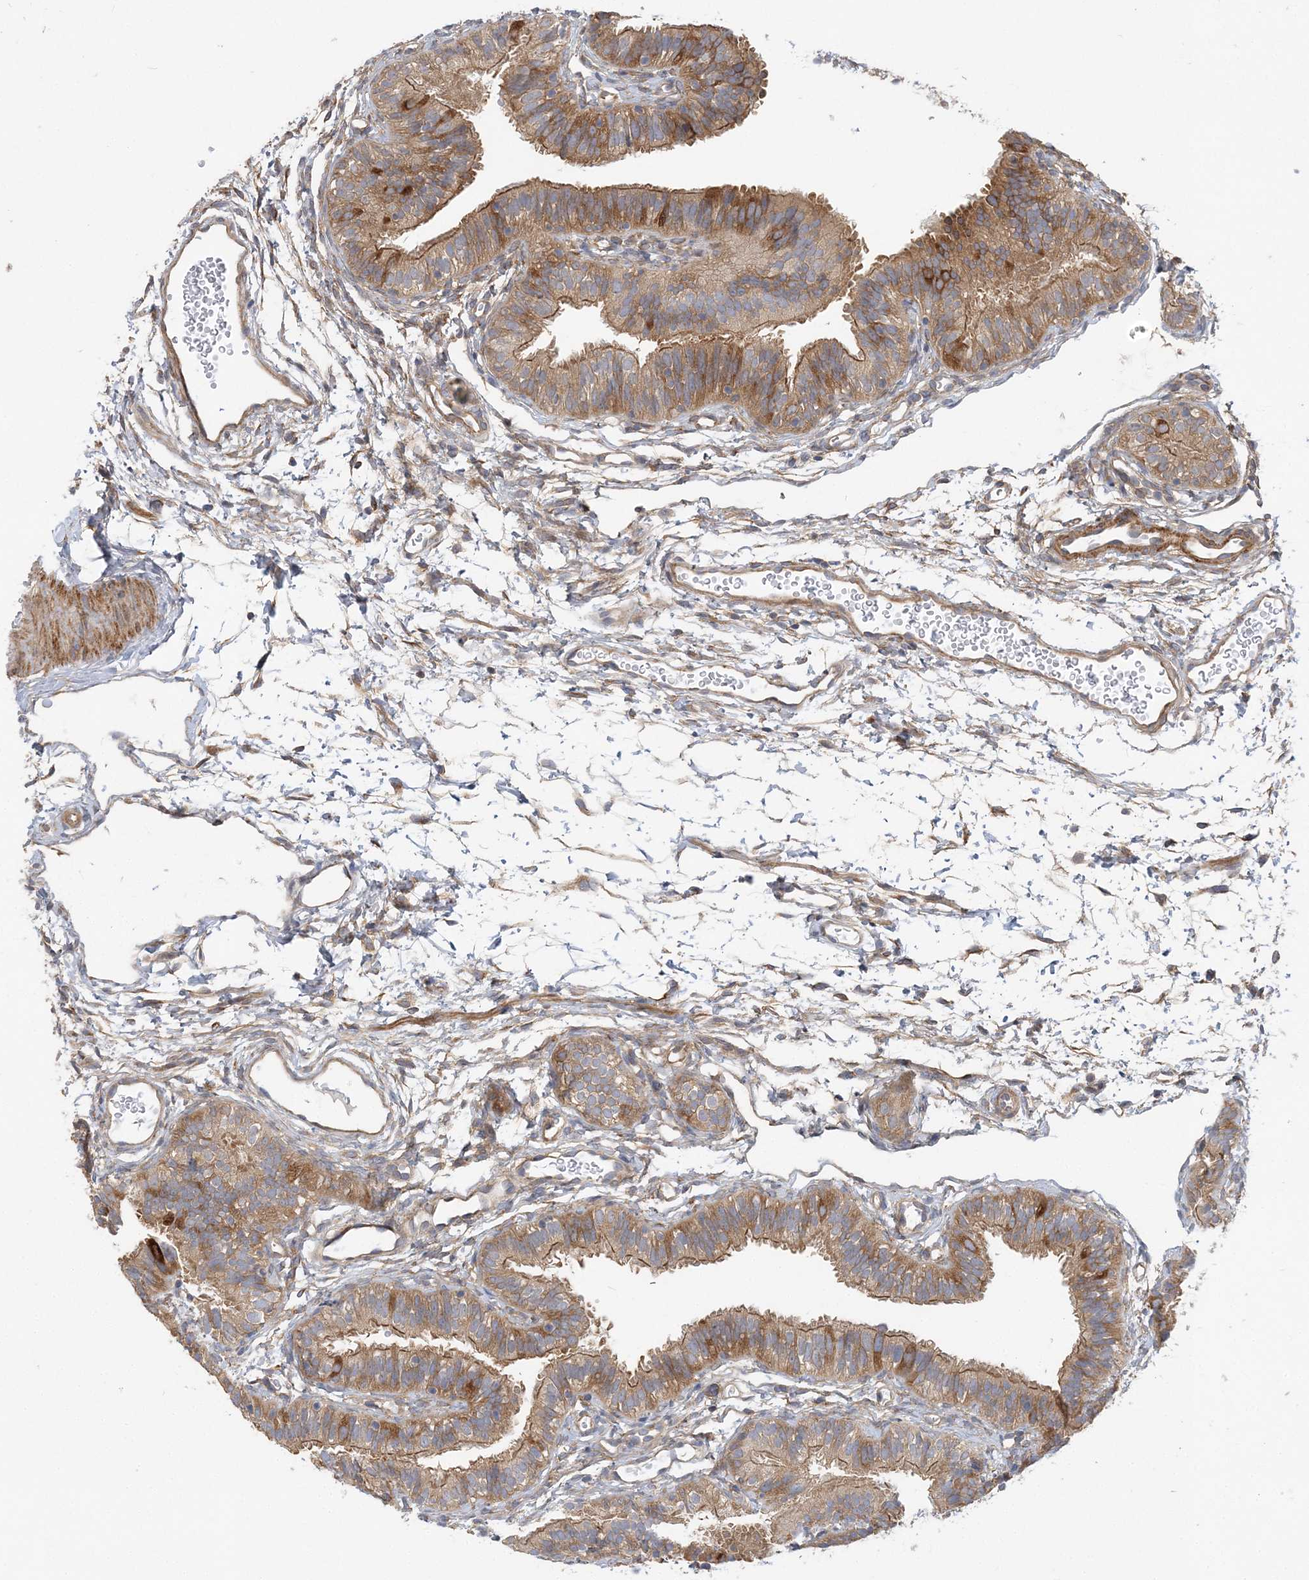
{"staining": {"intensity": "moderate", "quantity": "25%-75%", "location": "cytoplasmic/membranous"}, "tissue": "fallopian tube", "cell_type": "Glandular cells", "image_type": "normal", "snomed": [{"axis": "morphology", "description": "Normal tissue, NOS"}, {"axis": "topography", "description": "Fallopian tube"}], "caption": "Protein analysis of unremarkable fallopian tube shows moderate cytoplasmic/membranous positivity in about 25%-75% of glandular cells.", "gene": "MAP4K5", "patient": {"sex": "female", "age": 35}}